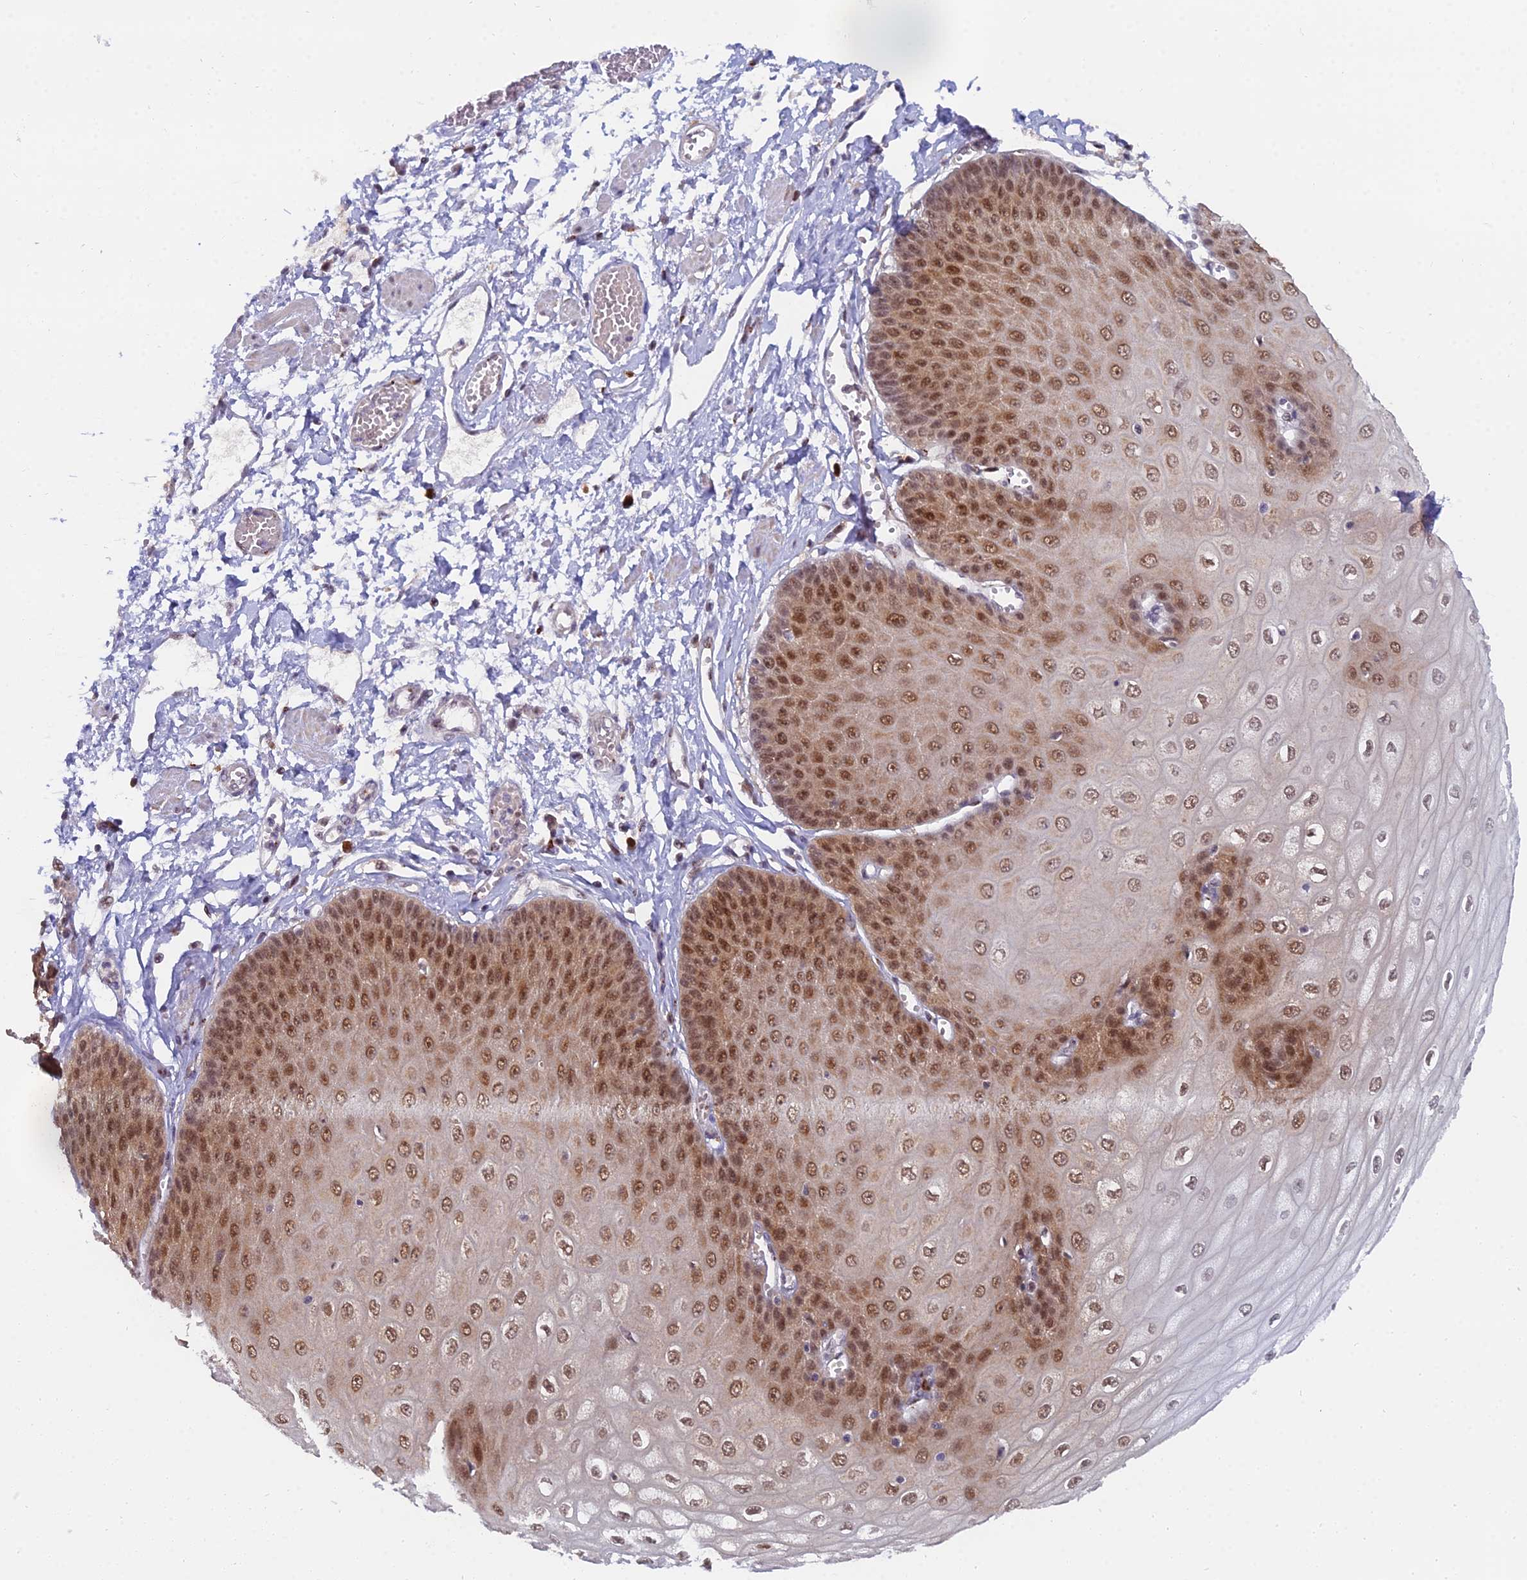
{"staining": {"intensity": "strong", "quantity": ">75%", "location": "nuclear"}, "tissue": "esophagus", "cell_type": "Squamous epithelial cells", "image_type": "normal", "snomed": [{"axis": "morphology", "description": "Normal tissue, NOS"}, {"axis": "topography", "description": "Esophagus"}], "caption": "A brown stain labels strong nuclear positivity of a protein in squamous epithelial cells of normal human esophagus. The protein is shown in brown color, while the nuclei are stained blue.", "gene": "THOC3", "patient": {"sex": "male", "age": 60}}